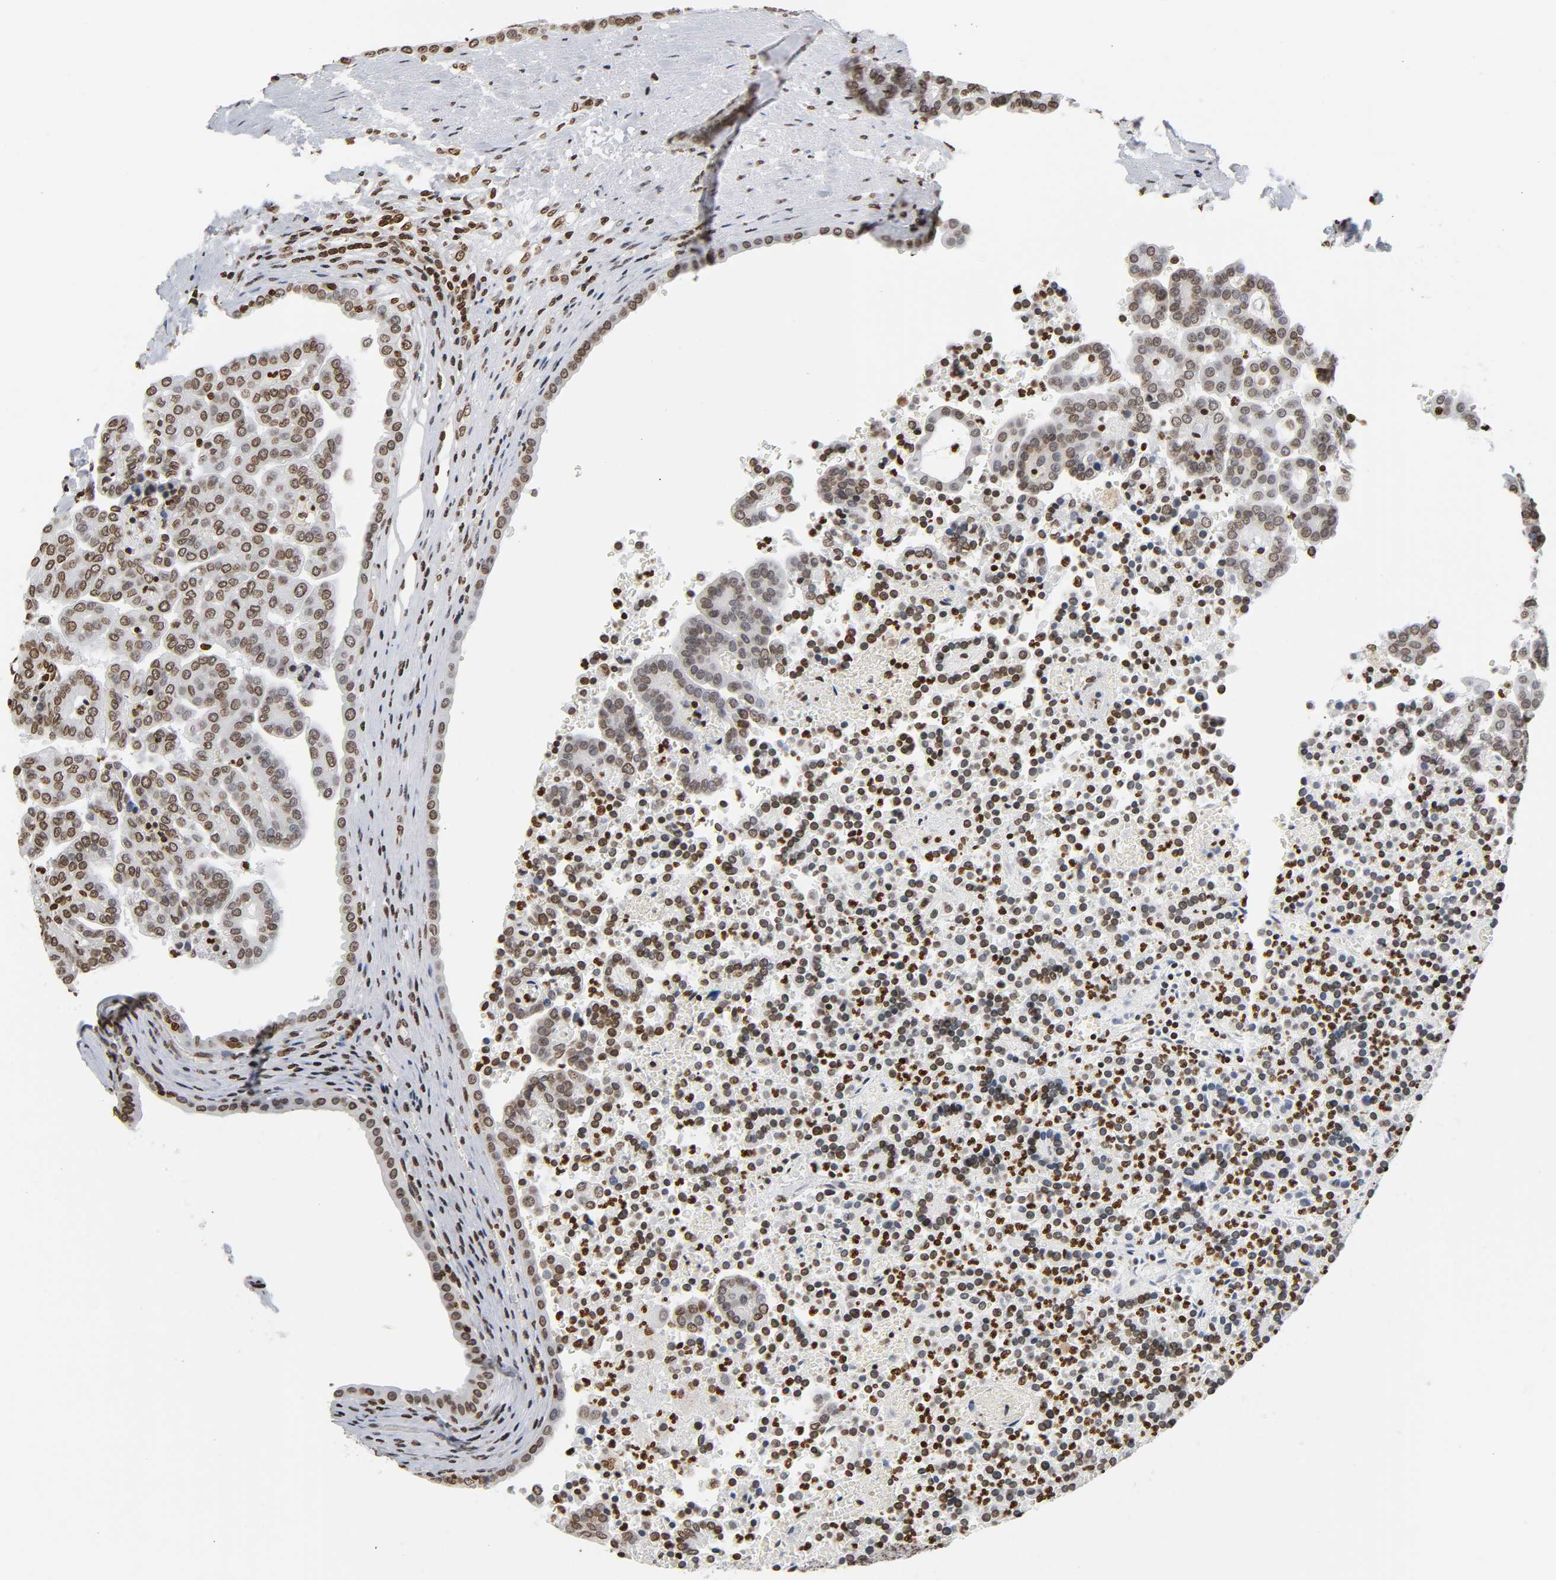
{"staining": {"intensity": "moderate", "quantity": ">75%", "location": "nuclear"}, "tissue": "renal cancer", "cell_type": "Tumor cells", "image_type": "cancer", "snomed": [{"axis": "morphology", "description": "Adenocarcinoma, NOS"}, {"axis": "topography", "description": "Kidney"}], "caption": "High-power microscopy captured an immunohistochemistry micrograph of renal adenocarcinoma, revealing moderate nuclear expression in about >75% of tumor cells.", "gene": "HOXA6", "patient": {"sex": "male", "age": 61}}